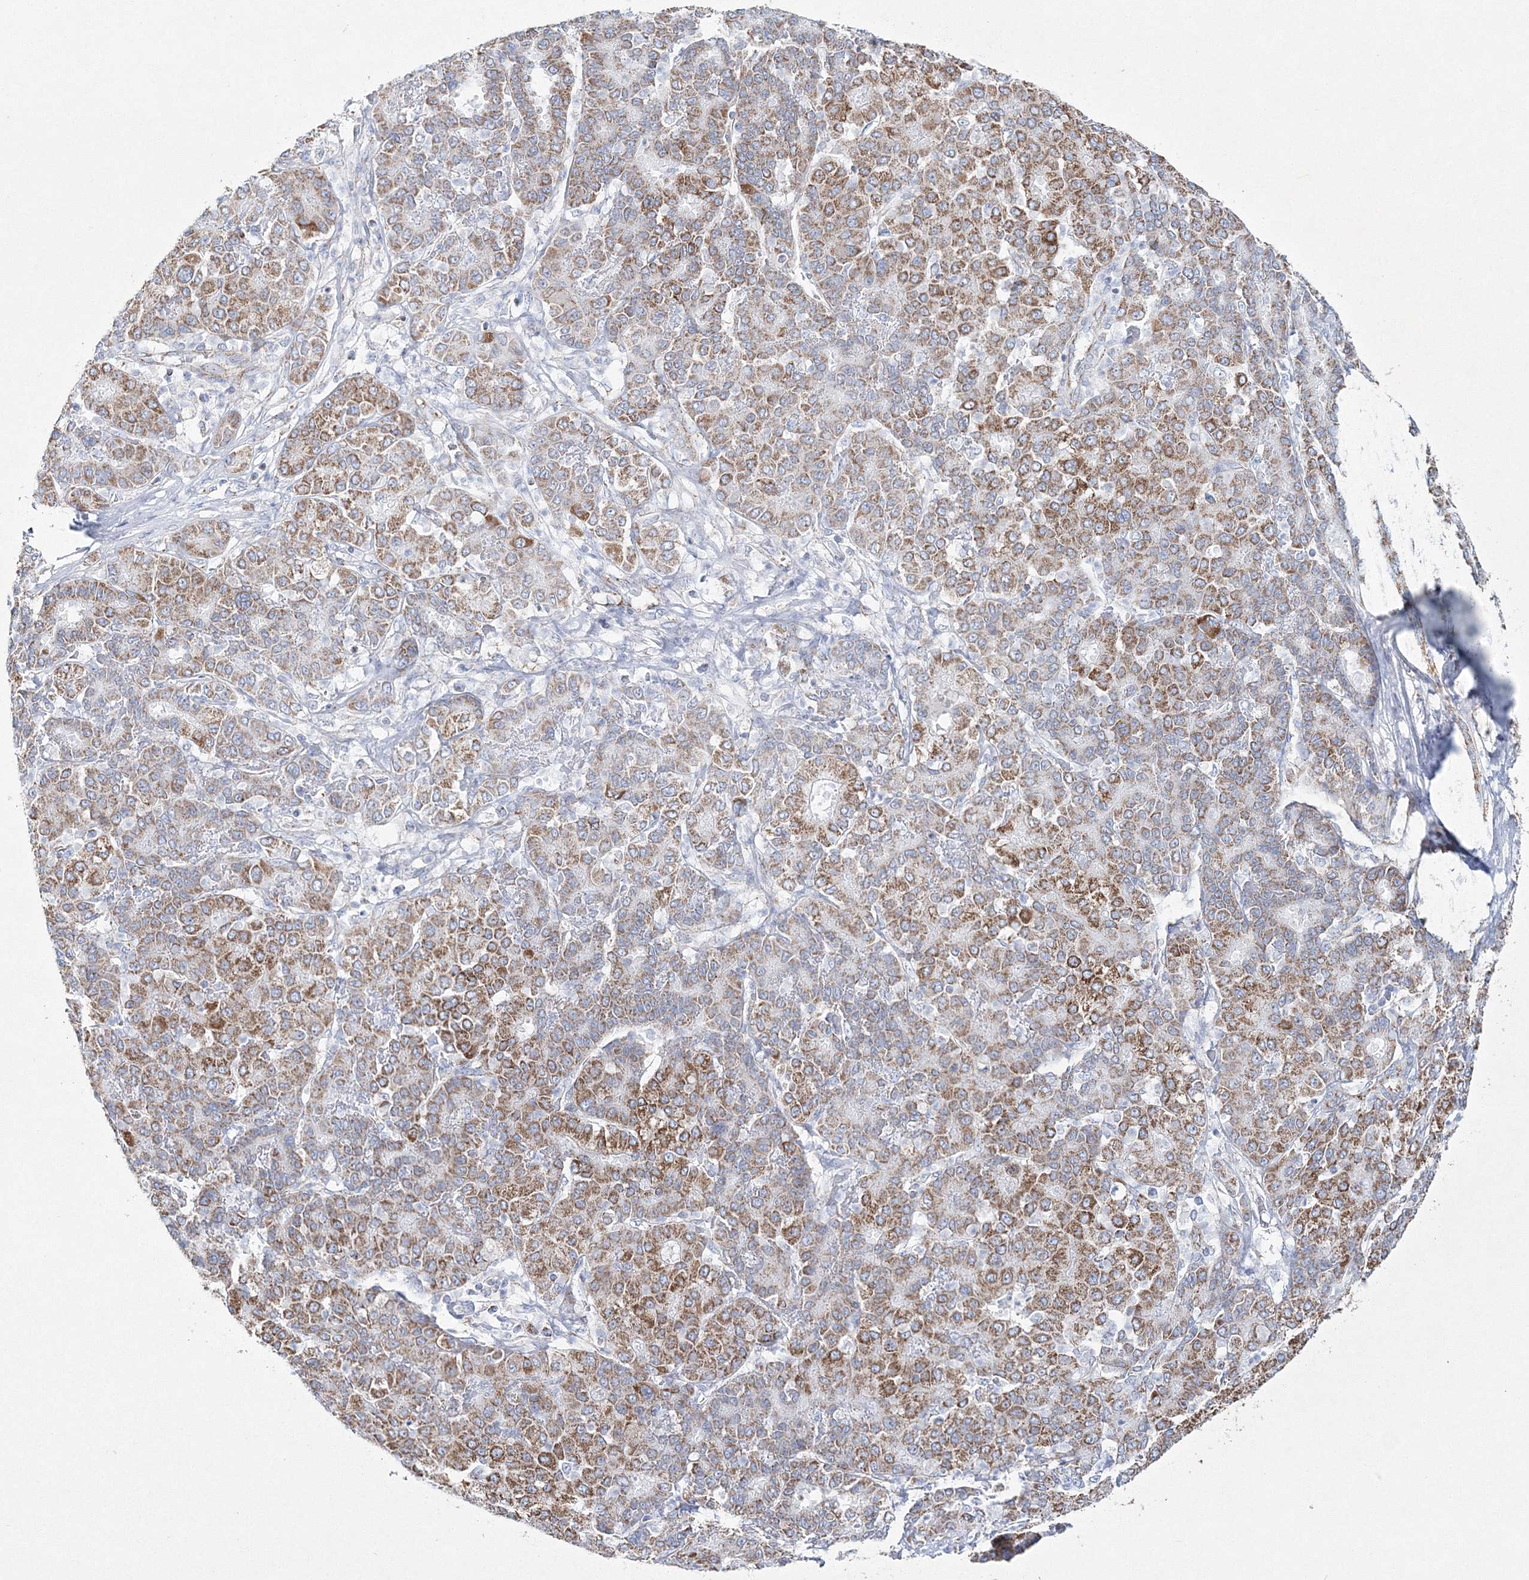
{"staining": {"intensity": "moderate", "quantity": ">75%", "location": "cytoplasmic/membranous"}, "tissue": "liver cancer", "cell_type": "Tumor cells", "image_type": "cancer", "snomed": [{"axis": "morphology", "description": "Carcinoma, Hepatocellular, NOS"}, {"axis": "topography", "description": "Liver"}], "caption": "Immunohistochemistry (IHC) staining of liver cancer, which shows medium levels of moderate cytoplasmic/membranous staining in approximately >75% of tumor cells indicating moderate cytoplasmic/membranous protein expression. The staining was performed using DAB (brown) for protein detection and nuclei were counterstained in hematoxylin (blue).", "gene": "HIBCH", "patient": {"sex": "male", "age": 65}}